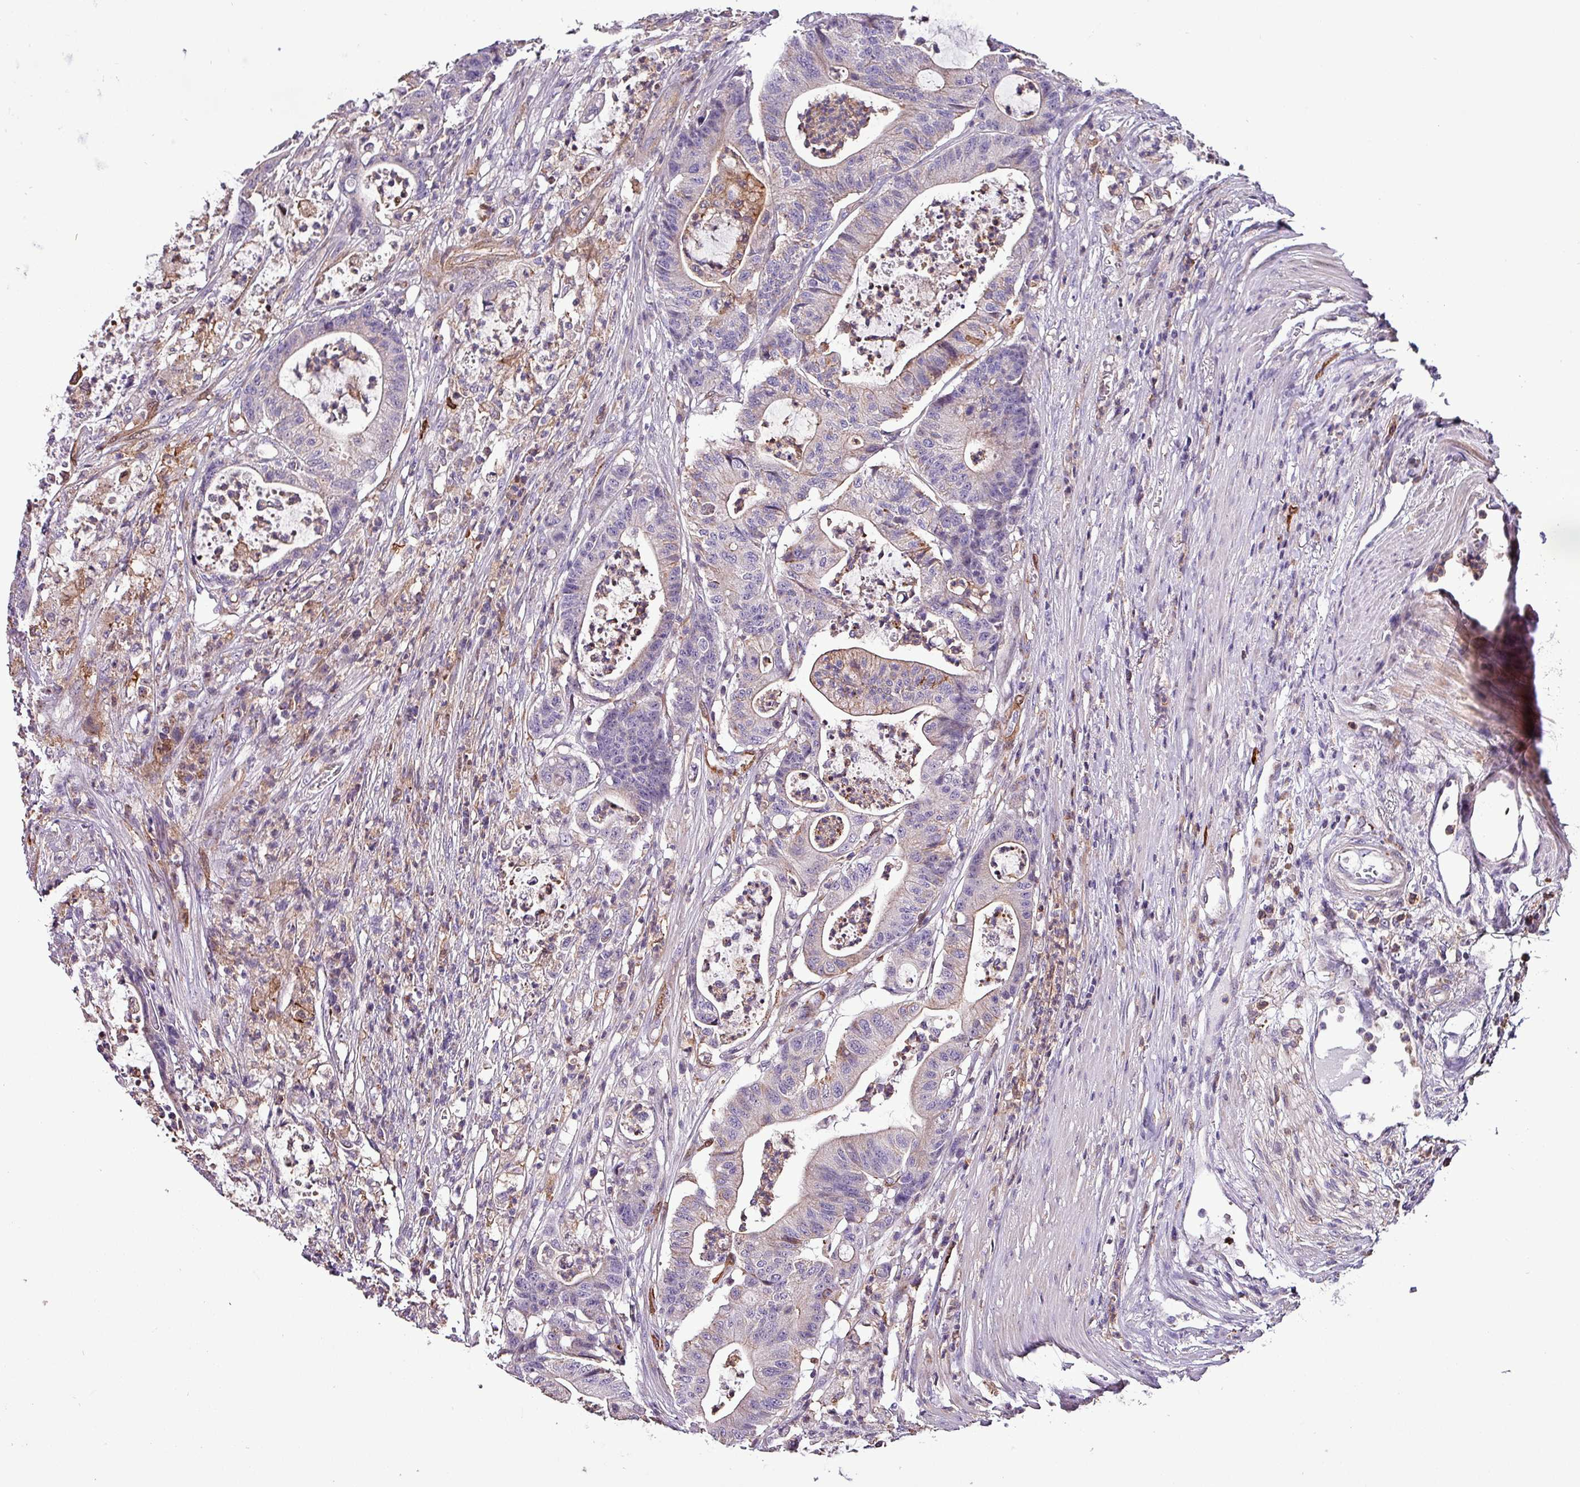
{"staining": {"intensity": "weak", "quantity": "<25%", "location": "cytoplasmic/membranous"}, "tissue": "colorectal cancer", "cell_type": "Tumor cells", "image_type": "cancer", "snomed": [{"axis": "morphology", "description": "Adenocarcinoma, NOS"}, {"axis": "topography", "description": "Colon"}], "caption": "Tumor cells are negative for protein expression in human colorectal cancer. (Stains: DAB (3,3'-diaminobenzidine) immunohistochemistry (IHC) with hematoxylin counter stain, Microscopy: brightfield microscopy at high magnification).", "gene": "SCIN", "patient": {"sex": "female", "age": 84}}